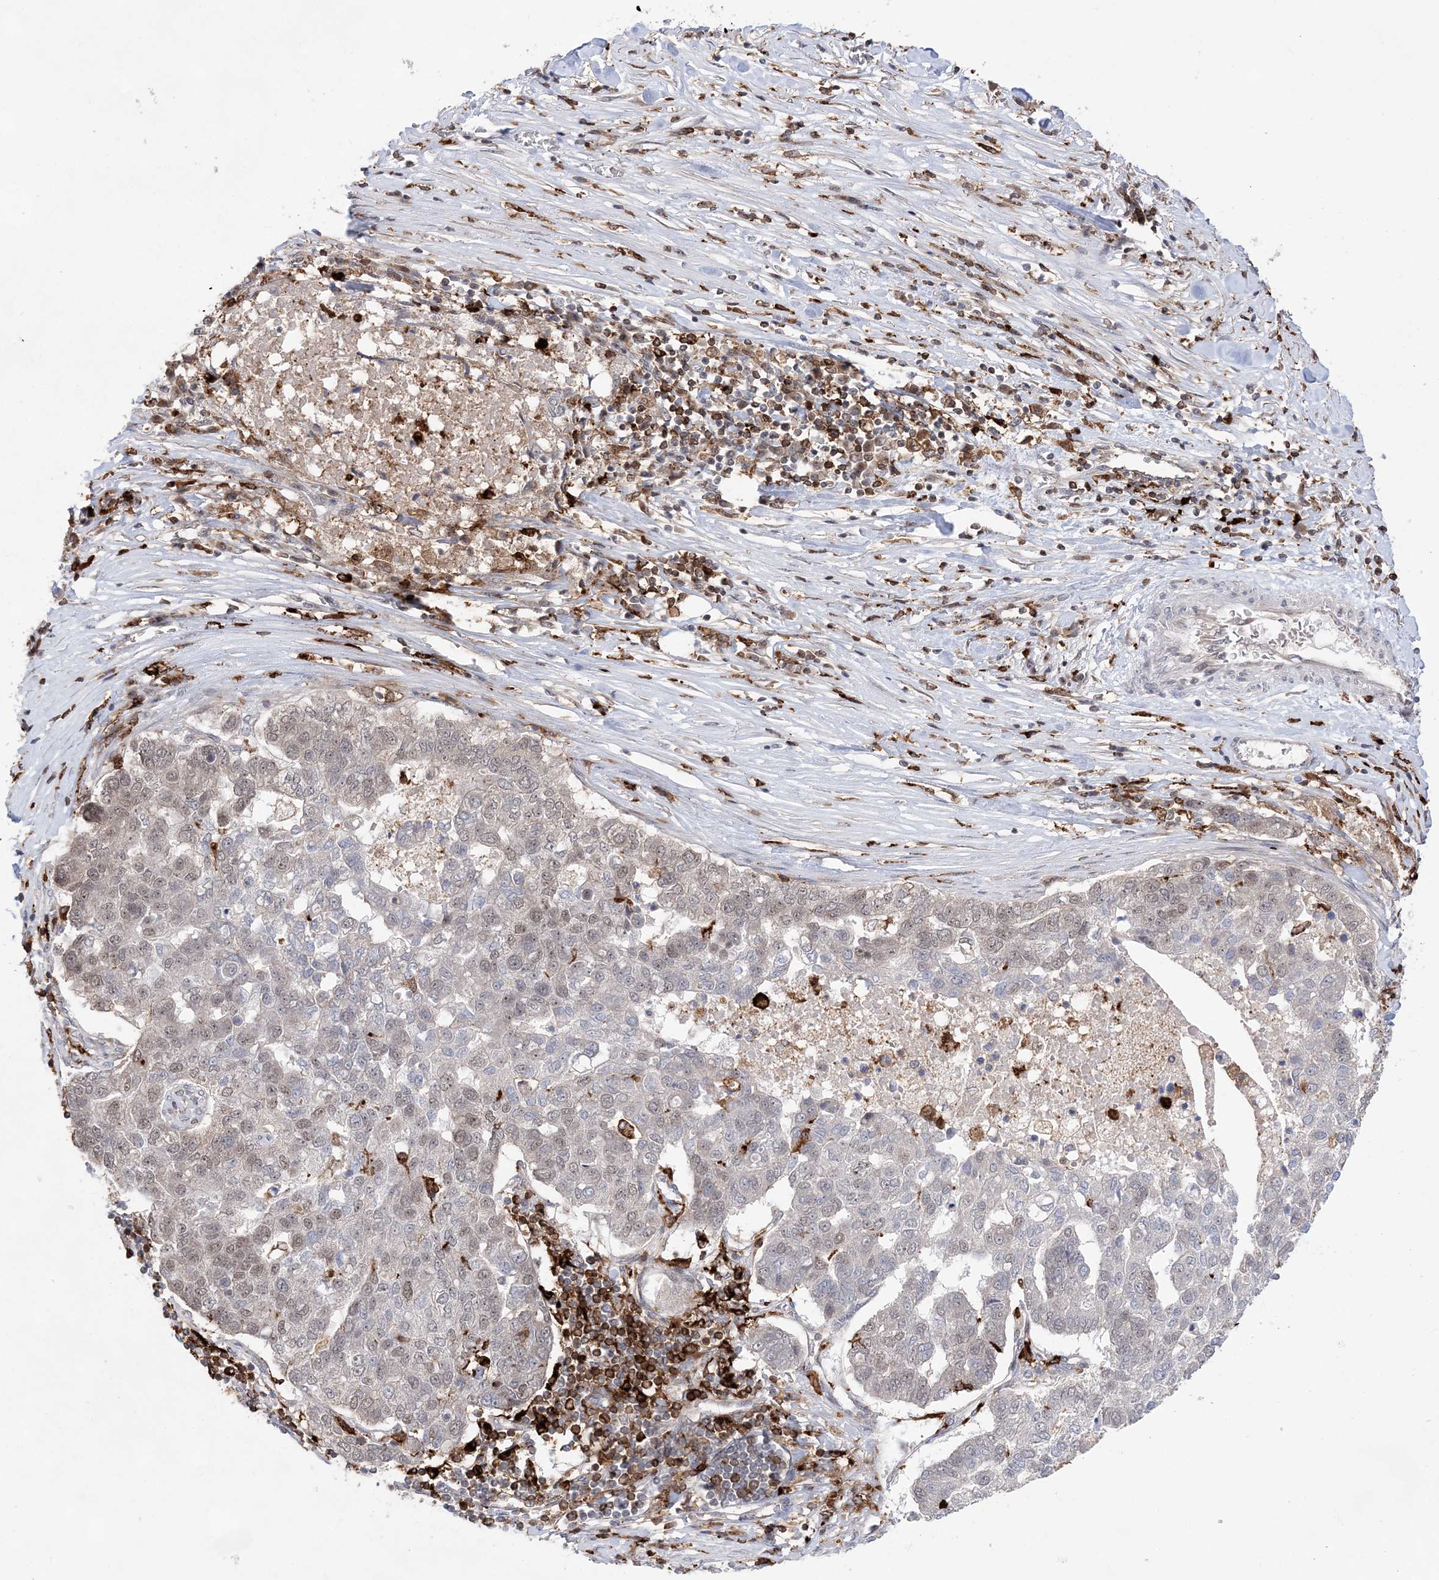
{"staining": {"intensity": "negative", "quantity": "none", "location": "none"}, "tissue": "pancreatic cancer", "cell_type": "Tumor cells", "image_type": "cancer", "snomed": [{"axis": "morphology", "description": "Adenocarcinoma, NOS"}, {"axis": "topography", "description": "Pancreas"}], "caption": "This photomicrograph is of adenocarcinoma (pancreatic) stained with immunohistochemistry to label a protein in brown with the nuclei are counter-stained blue. There is no positivity in tumor cells. (Immunohistochemistry (ihc), brightfield microscopy, high magnification).", "gene": "ANAPC15", "patient": {"sex": "female", "age": 61}}